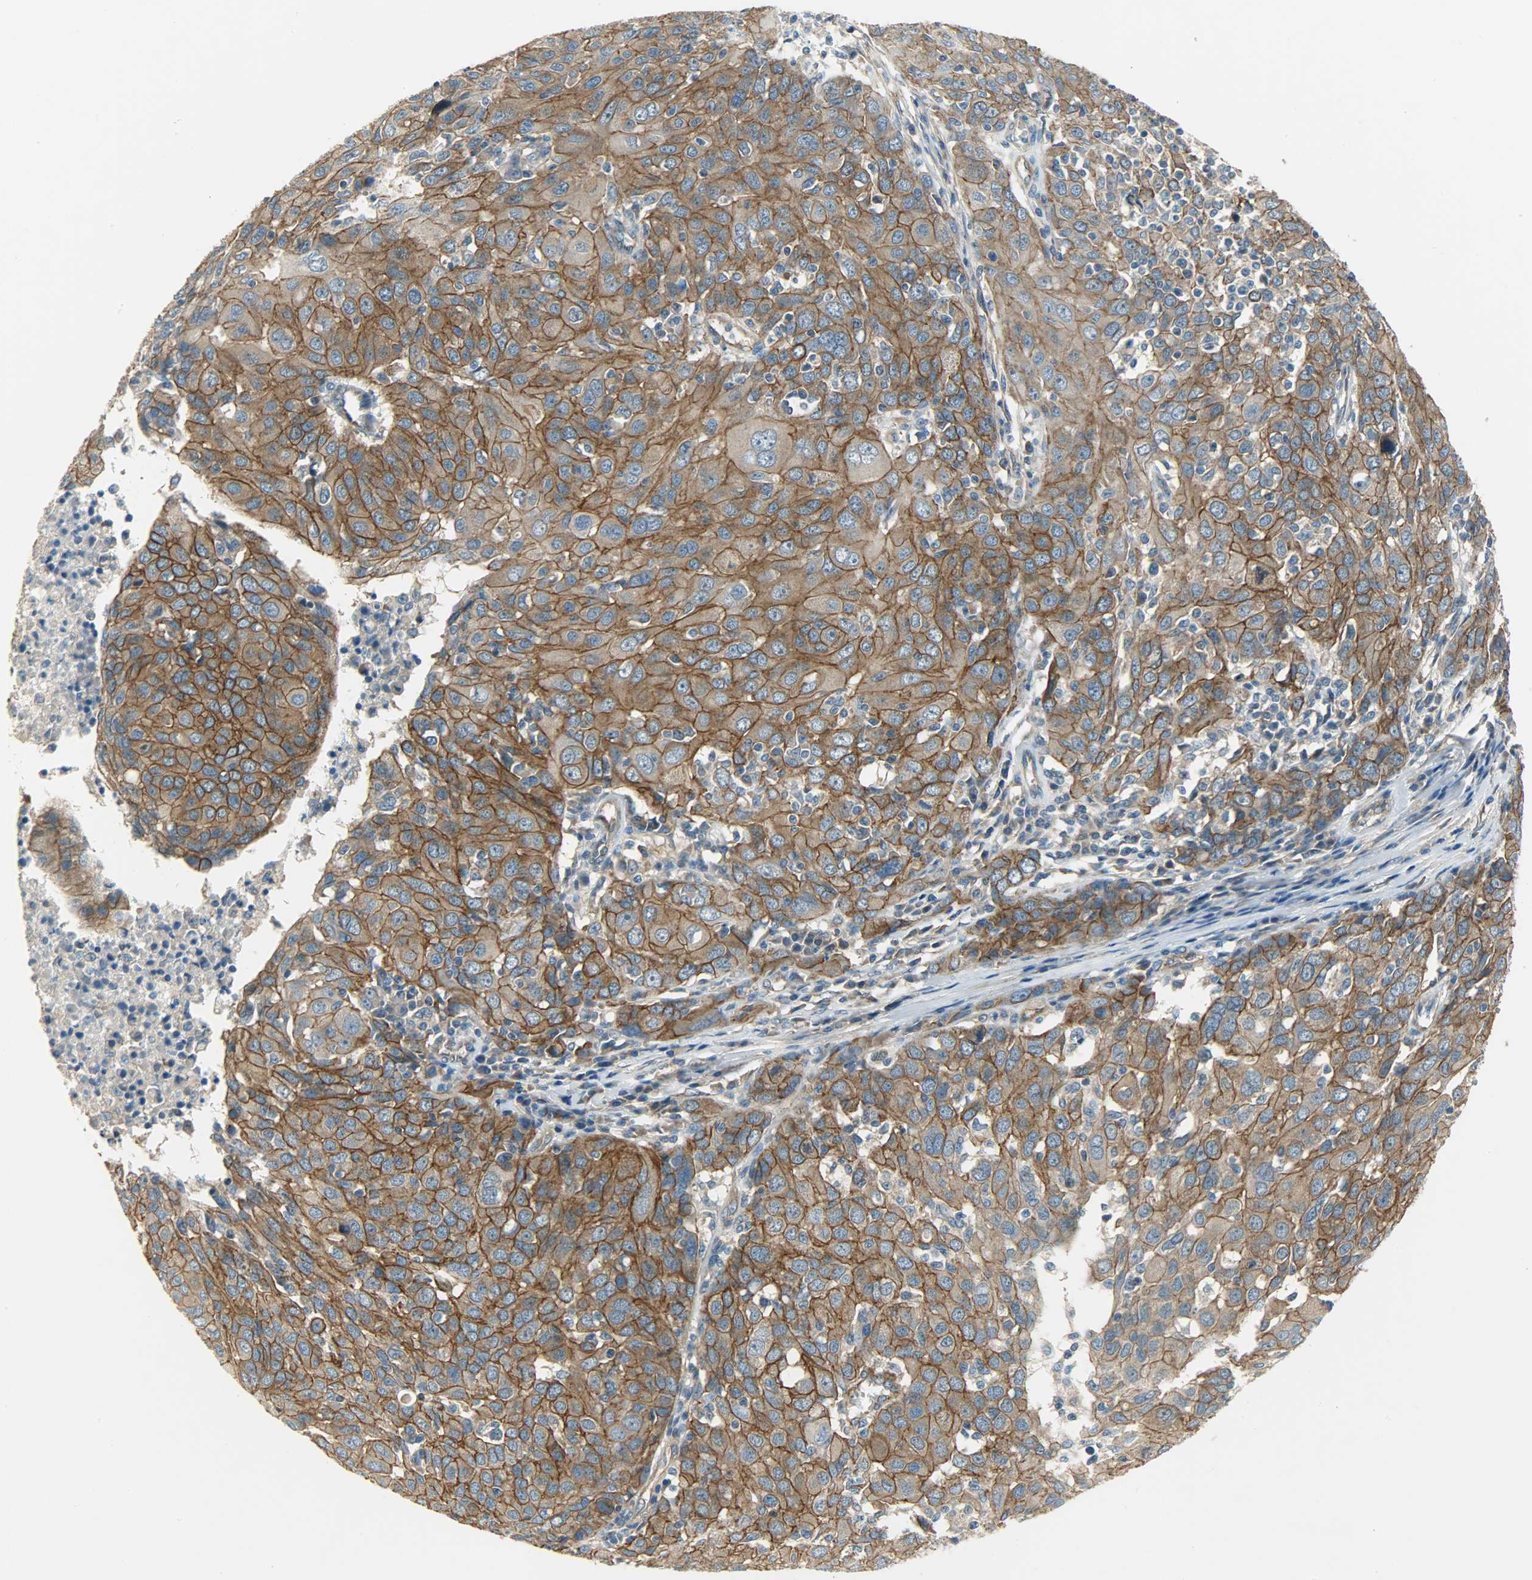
{"staining": {"intensity": "moderate", "quantity": ">75%", "location": "cytoplasmic/membranous"}, "tissue": "ovarian cancer", "cell_type": "Tumor cells", "image_type": "cancer", "snomed": [{"axis": "morphology", "description": "Carcinoma, endometroid"}, {"axis": "topography", "description": "Ovary"}], "caption": "DAB (3,3'-diaminobenzidine) immunohistochemical staining of ovarian endometroid carcinoma displays moderate cytoplasmic/membranous protein expression in about >75% of tumor cells.", "gene": "KIAA1217", "patient": {"sex": "female", "age": 50}}